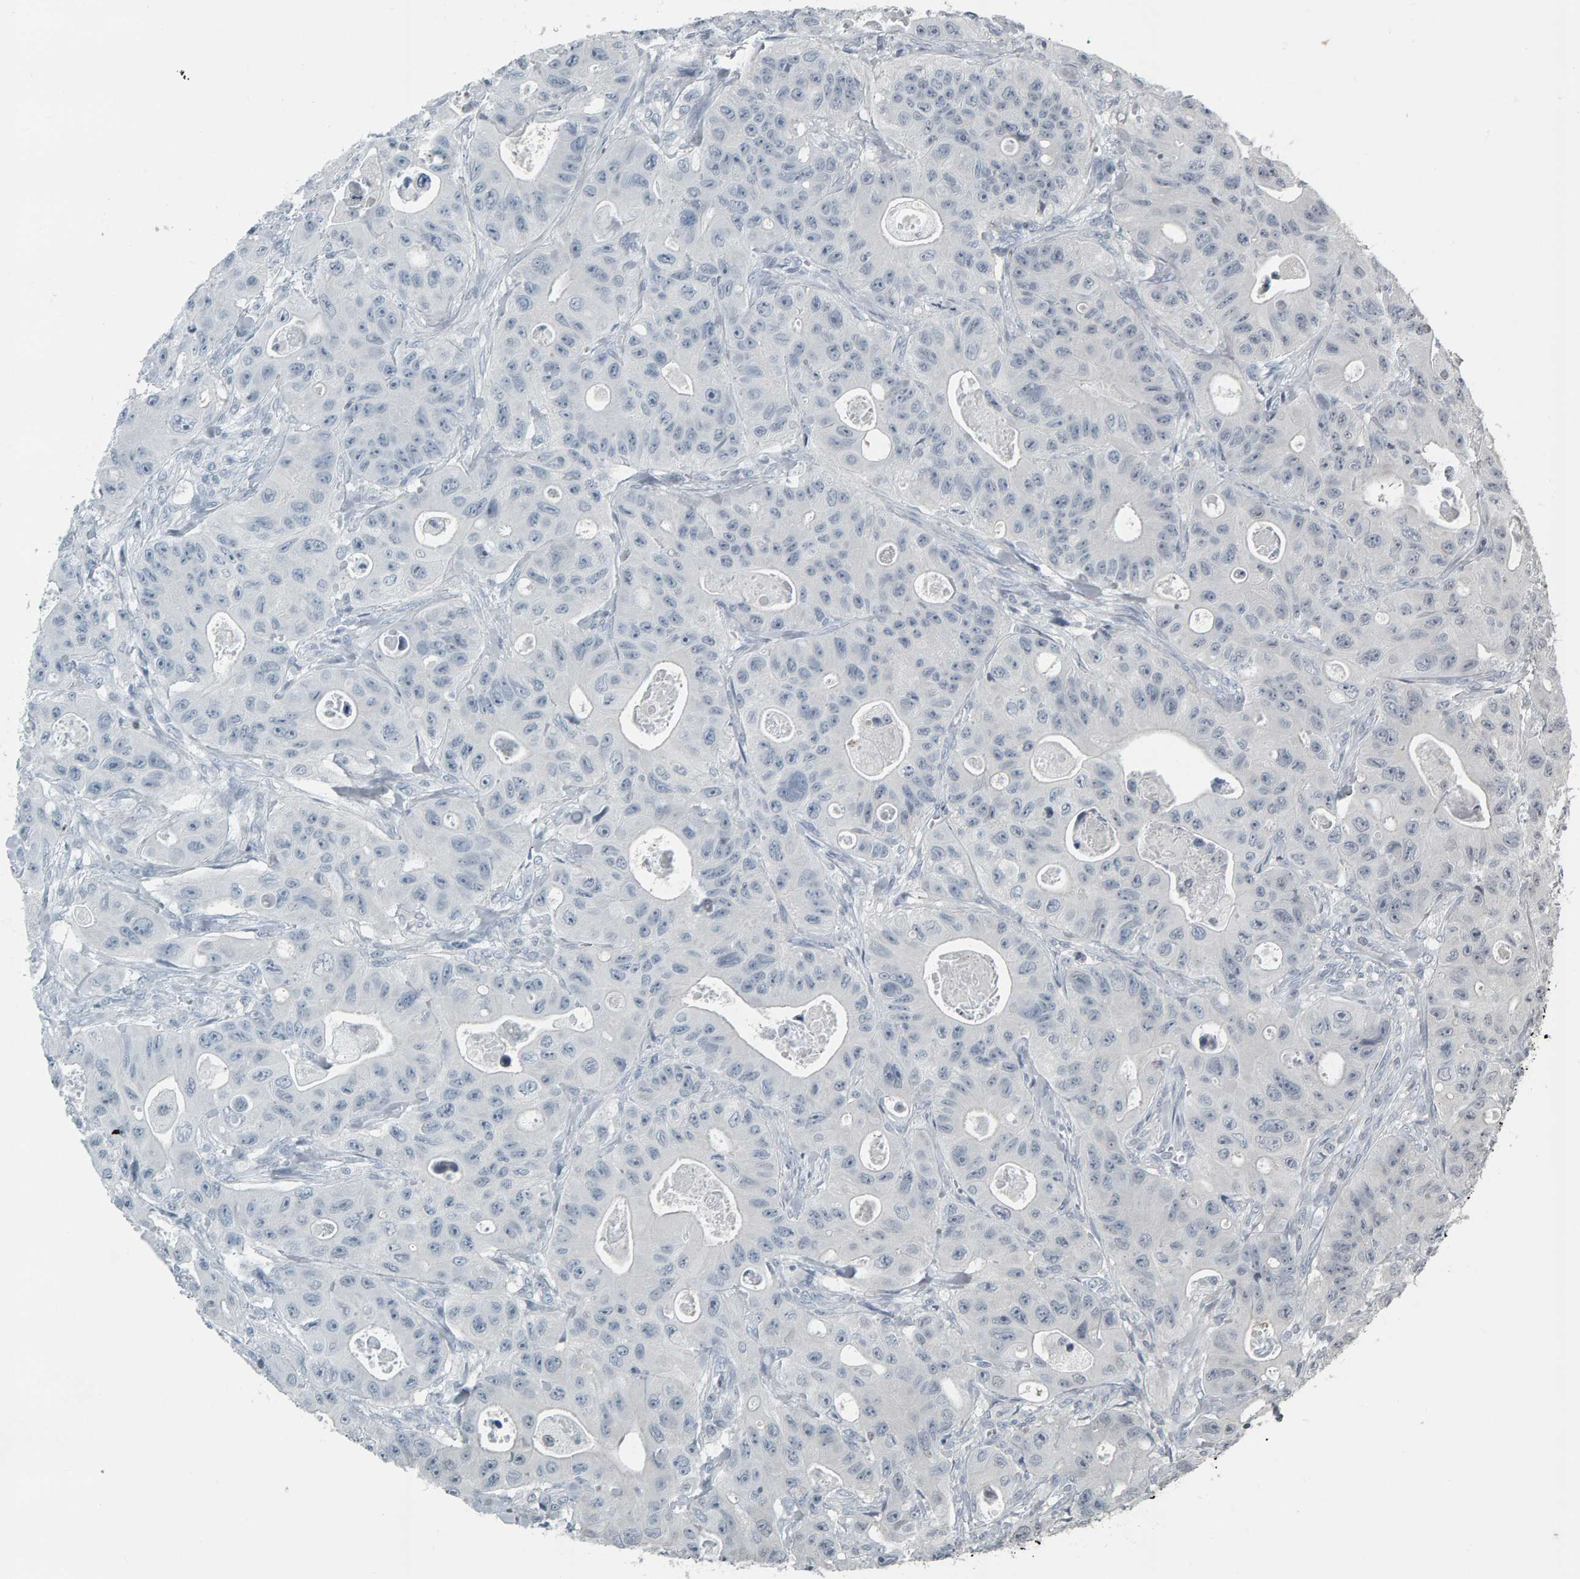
{"staining": {"intensity": "negative", "quantity": "none", "location": "none"}, "tissue": "colorectal cancer", "cell_type": "Tumor cells", "image_type": "cancer", "snomed": [{"axis": "morphology", "description": "Adenocarcinoma, NOS"}, {"axis": "topography", "description": "Colon"}], "caption": "The histopathology image demonstrates no staining of tumor cells in colorectal cancer (adenocarcinoma).", "gene": "PYY", "patient": {"sex": "female", "age": 46}}